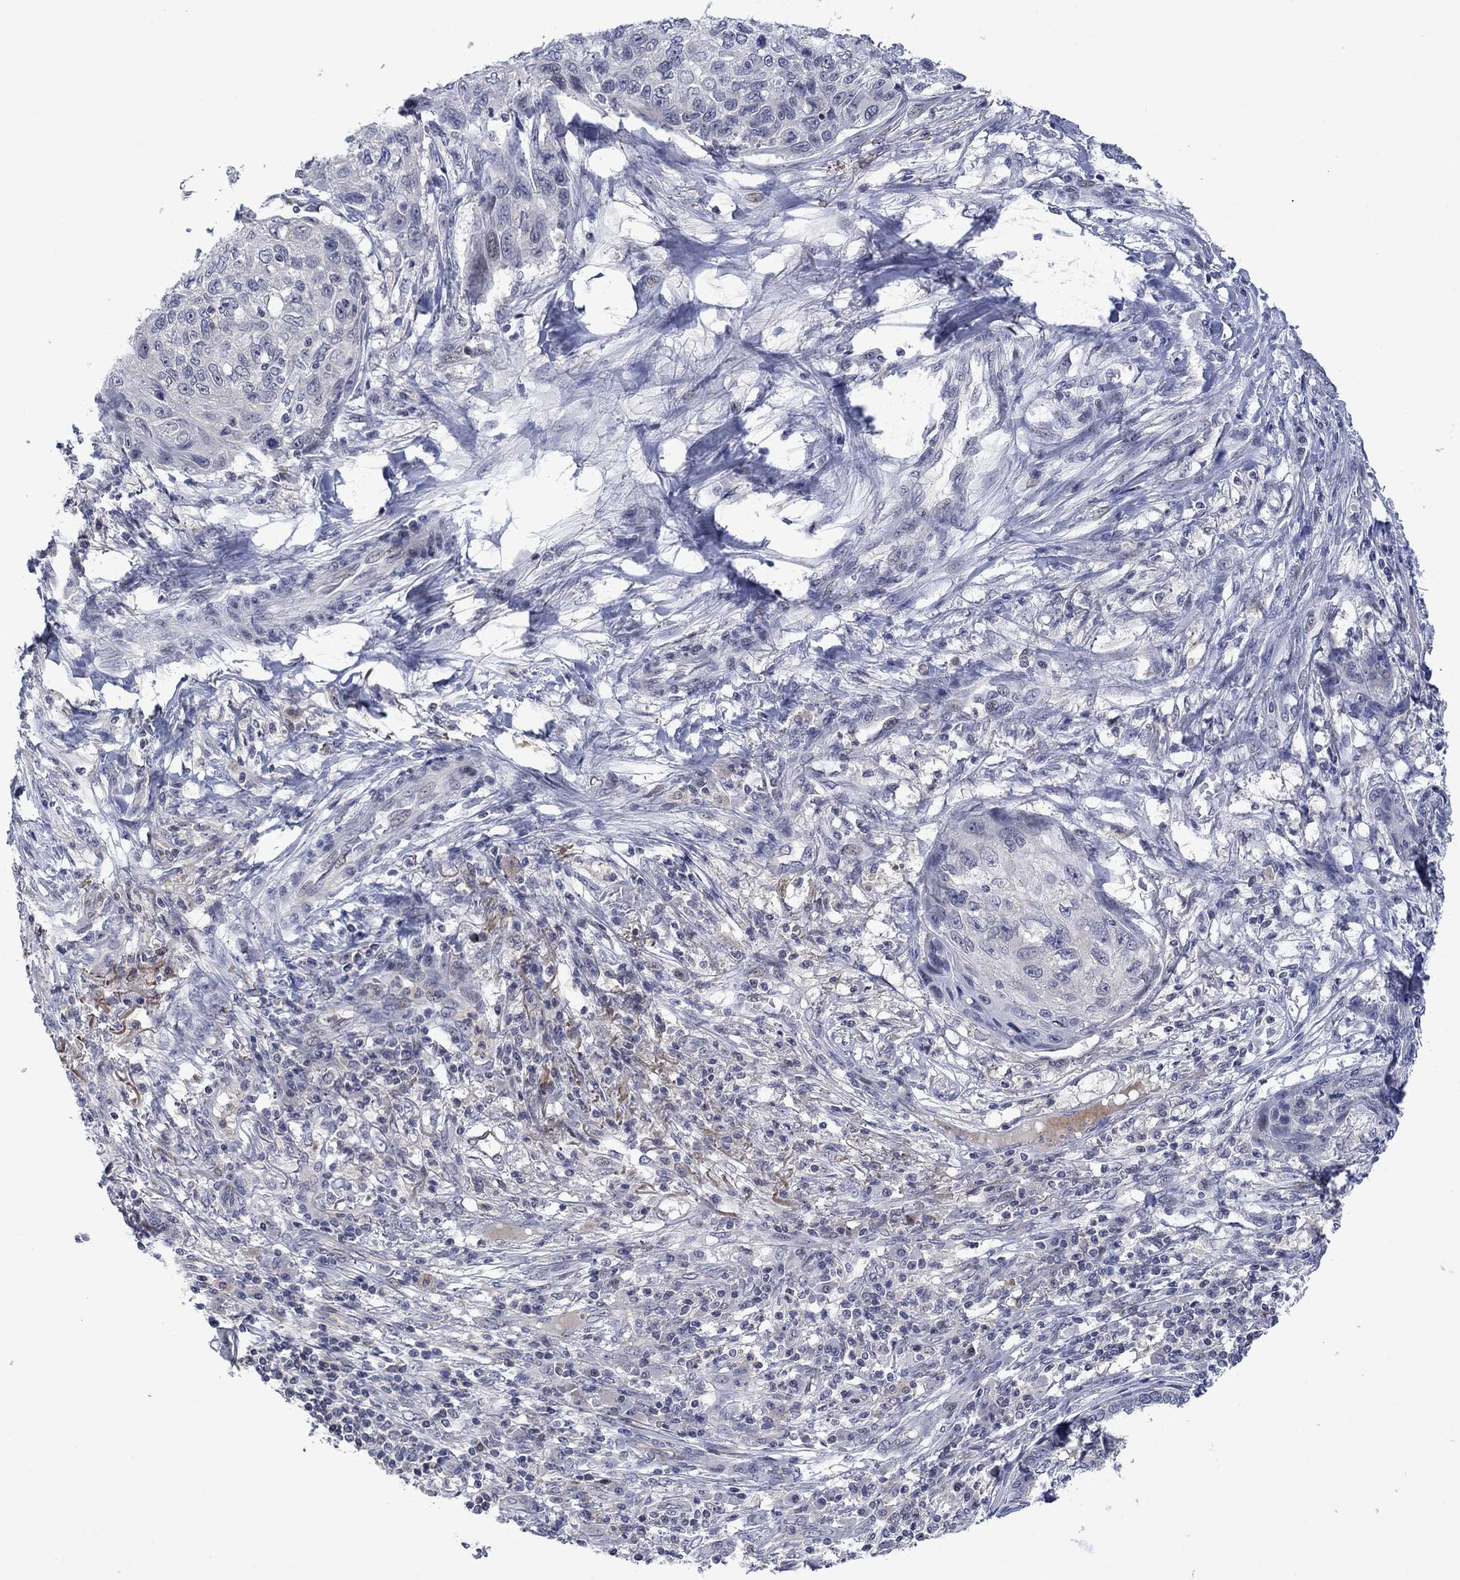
{"staining": {"intensity": "negative", "quantity": "none", "location": "none"}, "tissue": "skin cancer", "cell_type": "Tumor cells", "image_type": "cancer", "snomed": [{"axis": "morphology", "description": "Squamous cell carcinoma, NOS"}, {"axis": "topography", "description": "Skin"}], "caption": "The histopathology image displays no significant positivity in tumor cells of skin cancer.", "gene": "AGL", "patient": {"sex": "male", "age": 92}}